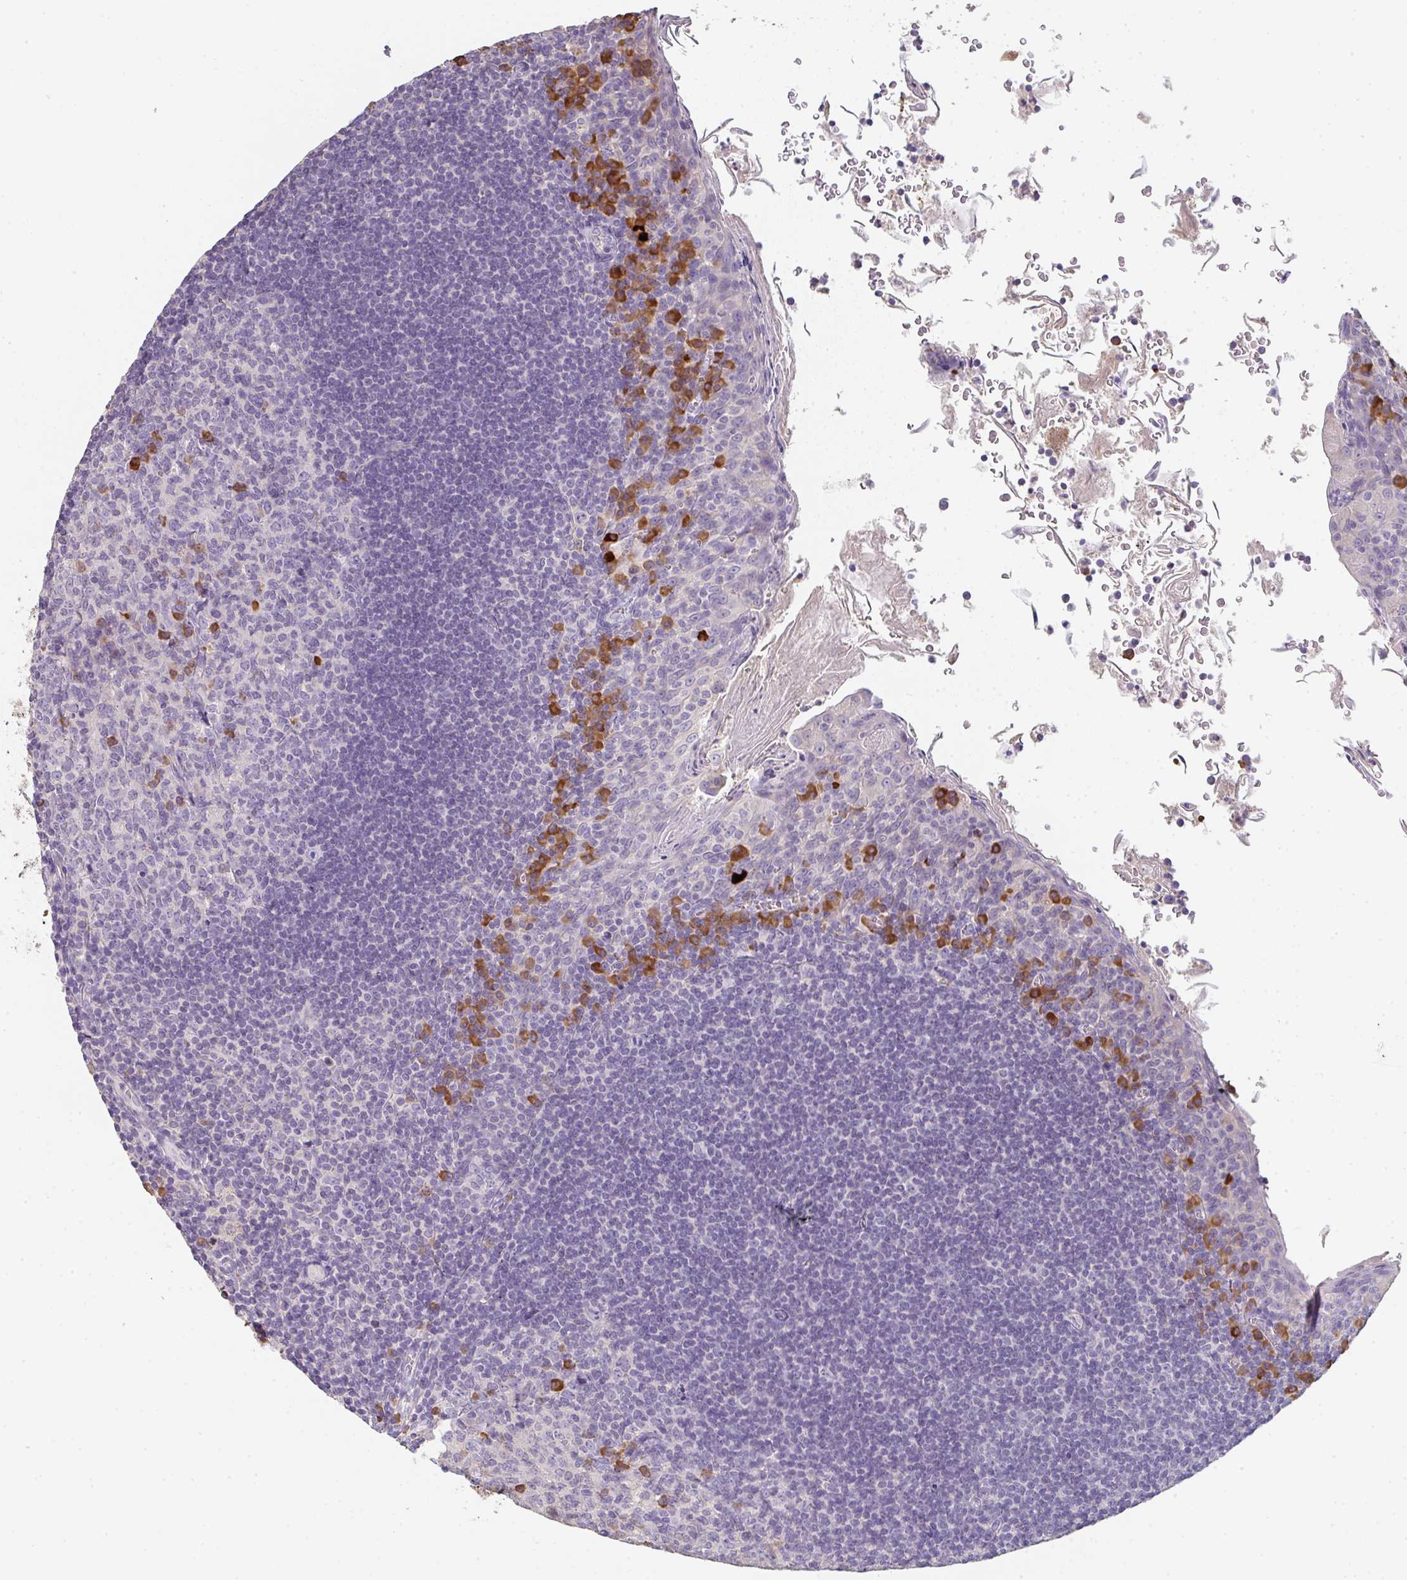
{"staining": {"intensity": "moderate", "quantity": "<25%", "location": "cytoplasmic/membranous"}, "tissue": "tonsil", "cell_type": "Germinal center cells", "image_type": "normal", "snomed": [{"axis": "morphology", "description": "Normal tissue, NOS"}, {"axis": "topography", "description": "Tonsil"}], "caption": "An image of human tonsil stained for a protein displays moderate cytoplasmic/membranous brown staining in germinal center cells. The staining is performed using DAB brown chromogen to label protein expression. The nuclei are counter-stained blue using hematoxylin.", "gene": "ZNF215", "patient": {"sex": "male", "age": 27}}